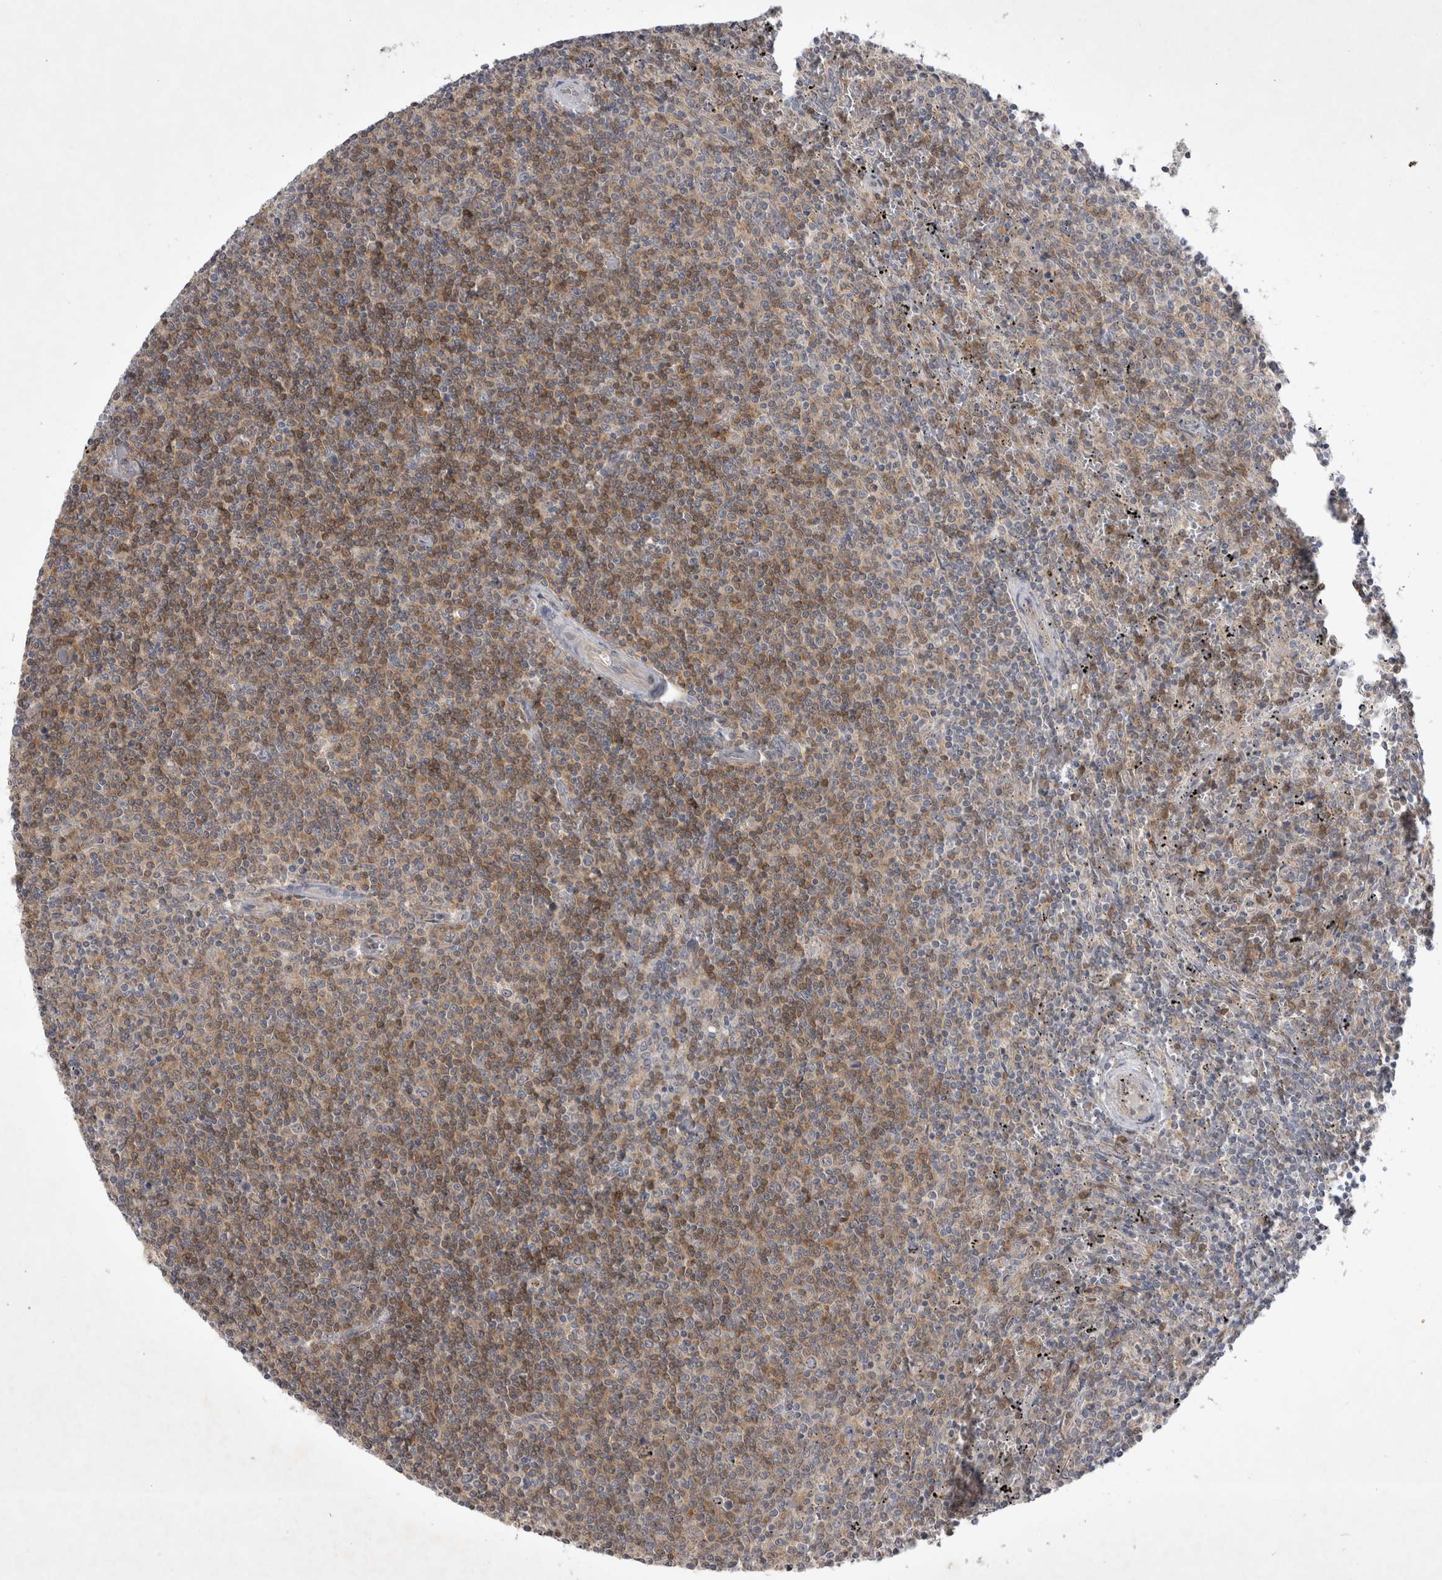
{"staining": {"intensity": "weak", "quantity": "25%-75%", "location": "cytoplasmic/membranous"}, "tissue": "lymphoma", "cell_type": "Tumor cells", "image_type": "cancer", "snomed": [{"axis": "morphology", "description": "Malignant lymphoma, non-Hodgkin's type, Low grade"}, {"axis": "topography", "description": "Spleen"}], "caption": "The image displays a brown stain indicating the presence of a protein in the cytoplasmic/membranous of tumor cells in malignant lymphoma, non-Hodgkin's type (low-grade). The staining was performed using DAB (3,3'-diaminobenzidine) to visualize the protein expression in brown, while the nuclei were stained in blue with hematoxylin (Magnification: 20x).", "gene": "SRD5A3", "patient": {"sex": "female", "age": 50}}